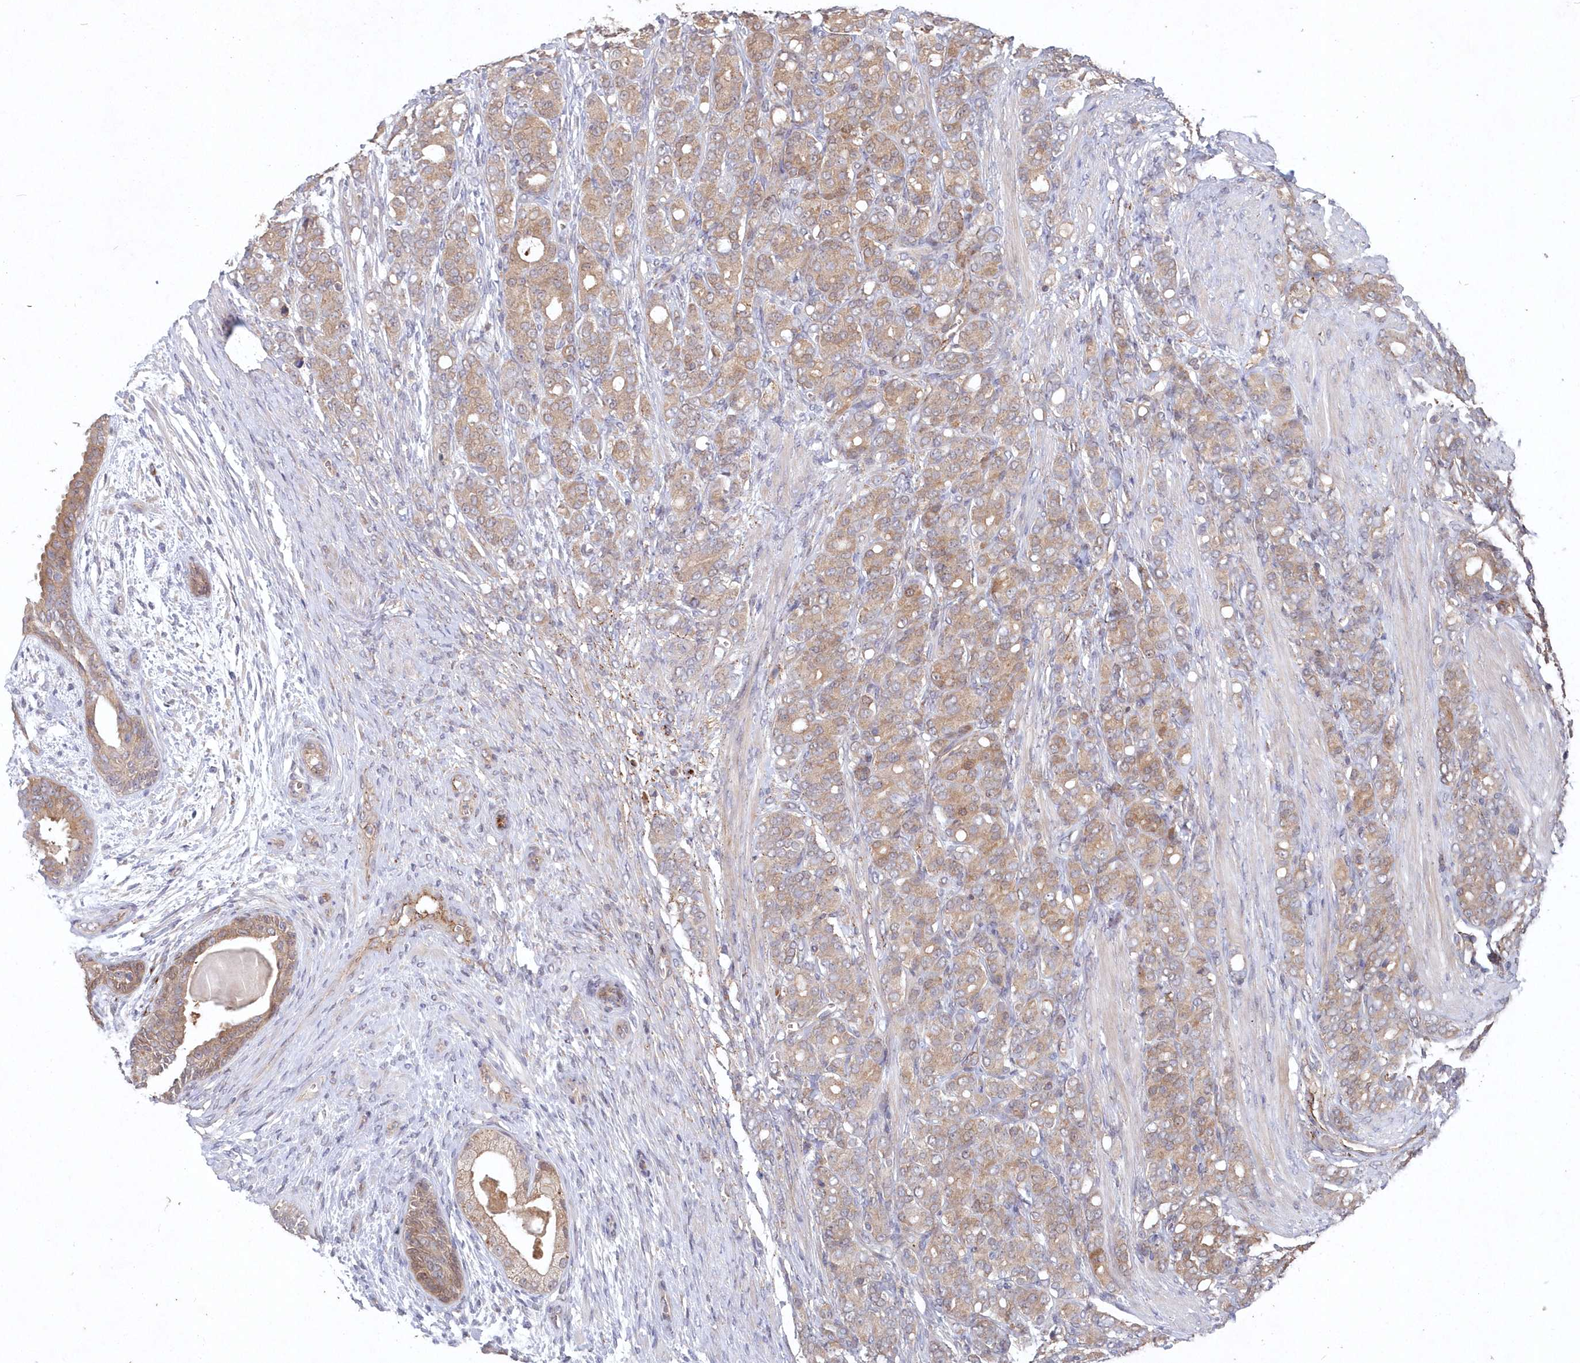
{"staining": {"intensity": "weak", "quantity": ">75%", "location": "cytoplasmic/membranous"}, "tissue": "prostate cancer", "cell_type": "Tumor cells", "image_type": "cancer", "snomed": [{"axis": "morphology", "description": "Adenocarcinoma, High grade"}, {"axis": "topography", "description": "Prostate"}], "caption": "About >75% of tumor cells in human prostate cancer (high-grade adenocarcinoma) show weak cytoplasmic/membranous protein positivity as visualized by brown immunohistochemical staining.", "gene": "ABHD14B", "patient": {"sex": "male", "age": 62}}